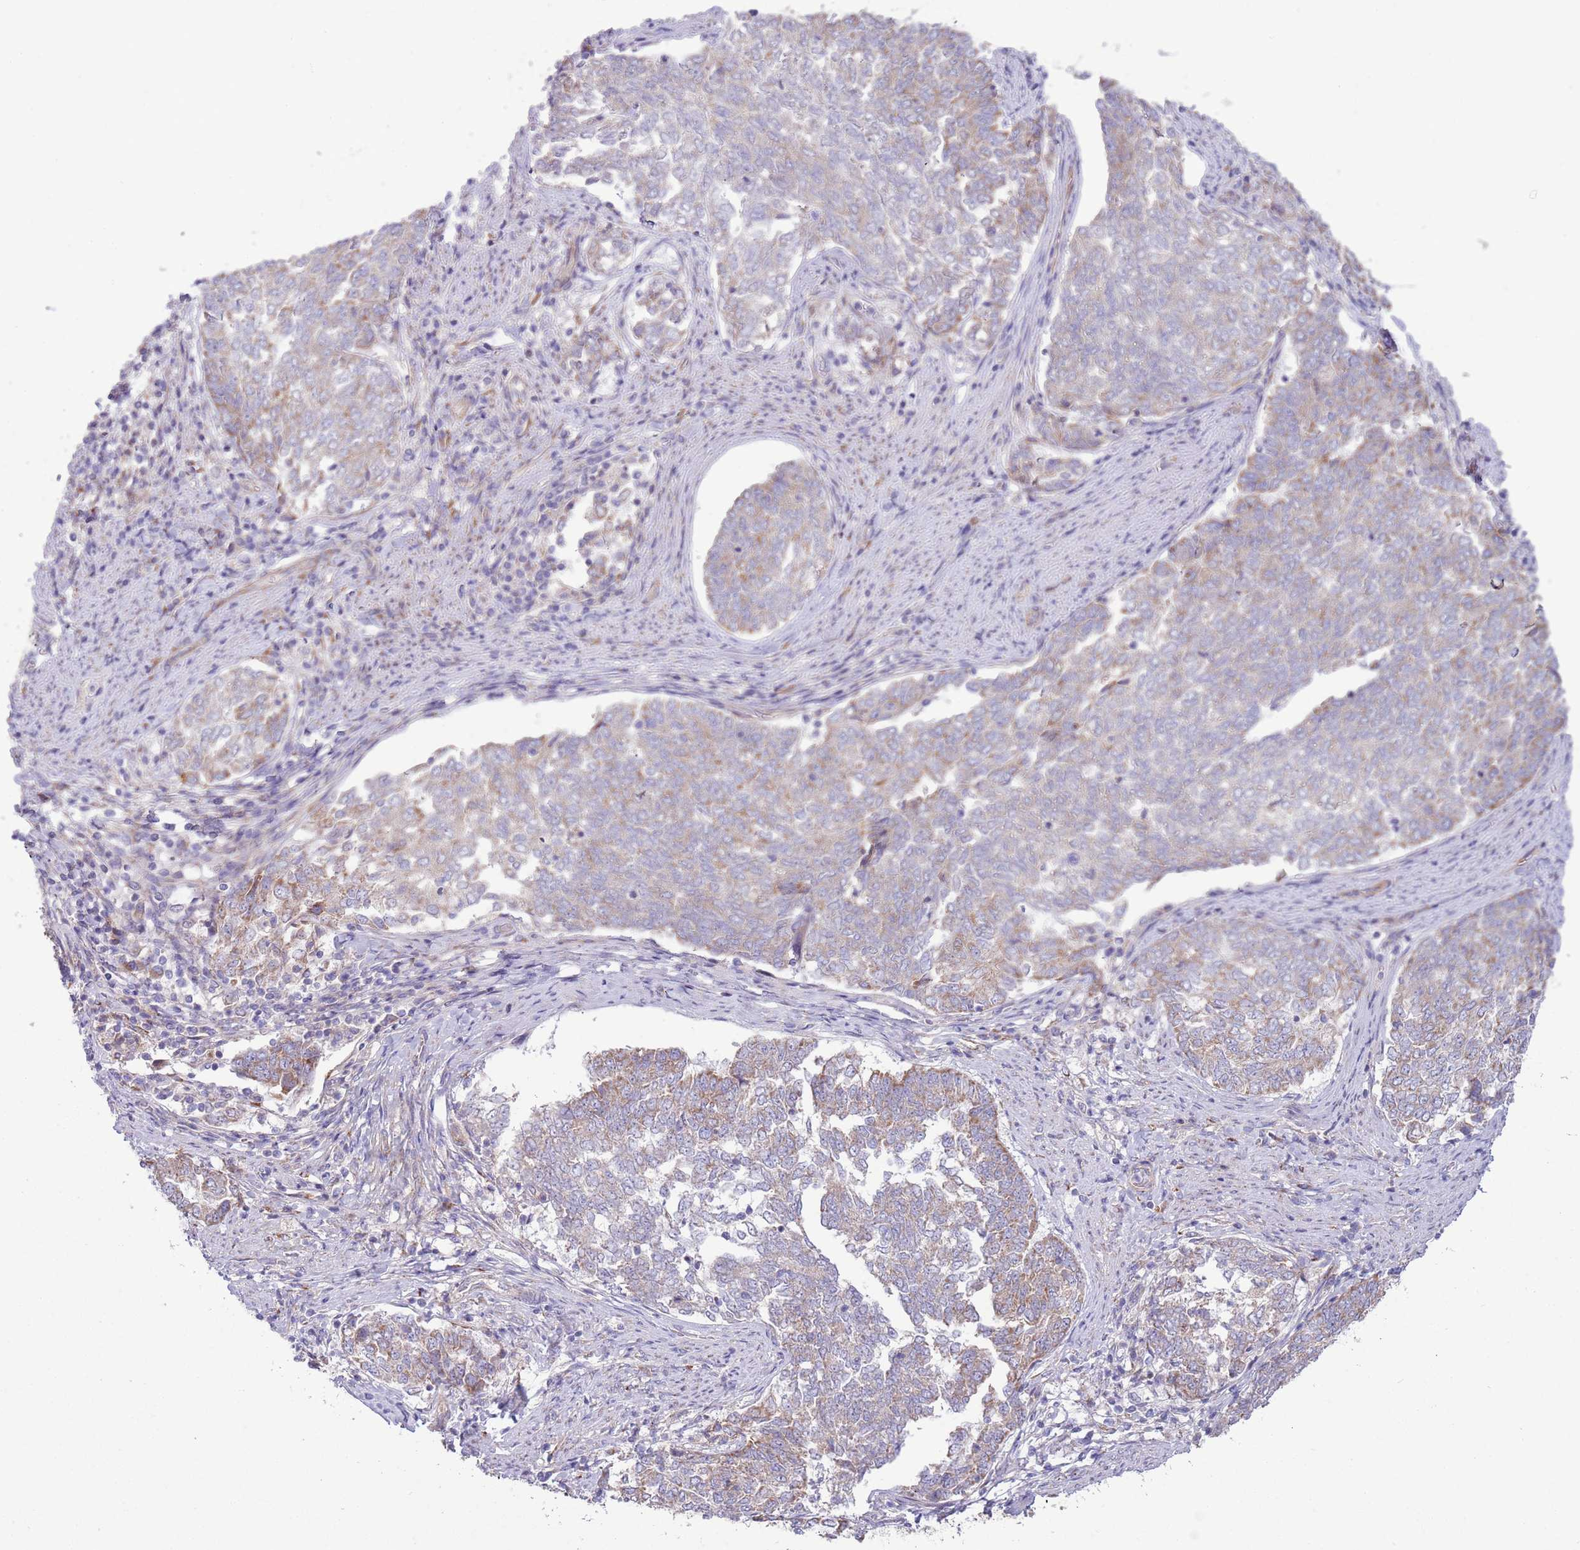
{"staining": {"intensity": "moderate", "quantity": "<25%", "location": "cytoplasmic/membranous"}, "tissue": "endometrial cancer", "cell_type": "Tumor cells", "image_type": "cancer", "snomed": [{"axis": "morphology", "description": "Adenocarcinoma, NOS"}, {"axis": "topography", "description": "Endometrium"}], "caption": "Protein analysis of endometrial adenocarcinoma tissue shows moderate cytoplasmic/membranous positivity in about <25% of tumor cells.", "gene": "TOMM5", "patient": {"sex": "female", "age": 80}}